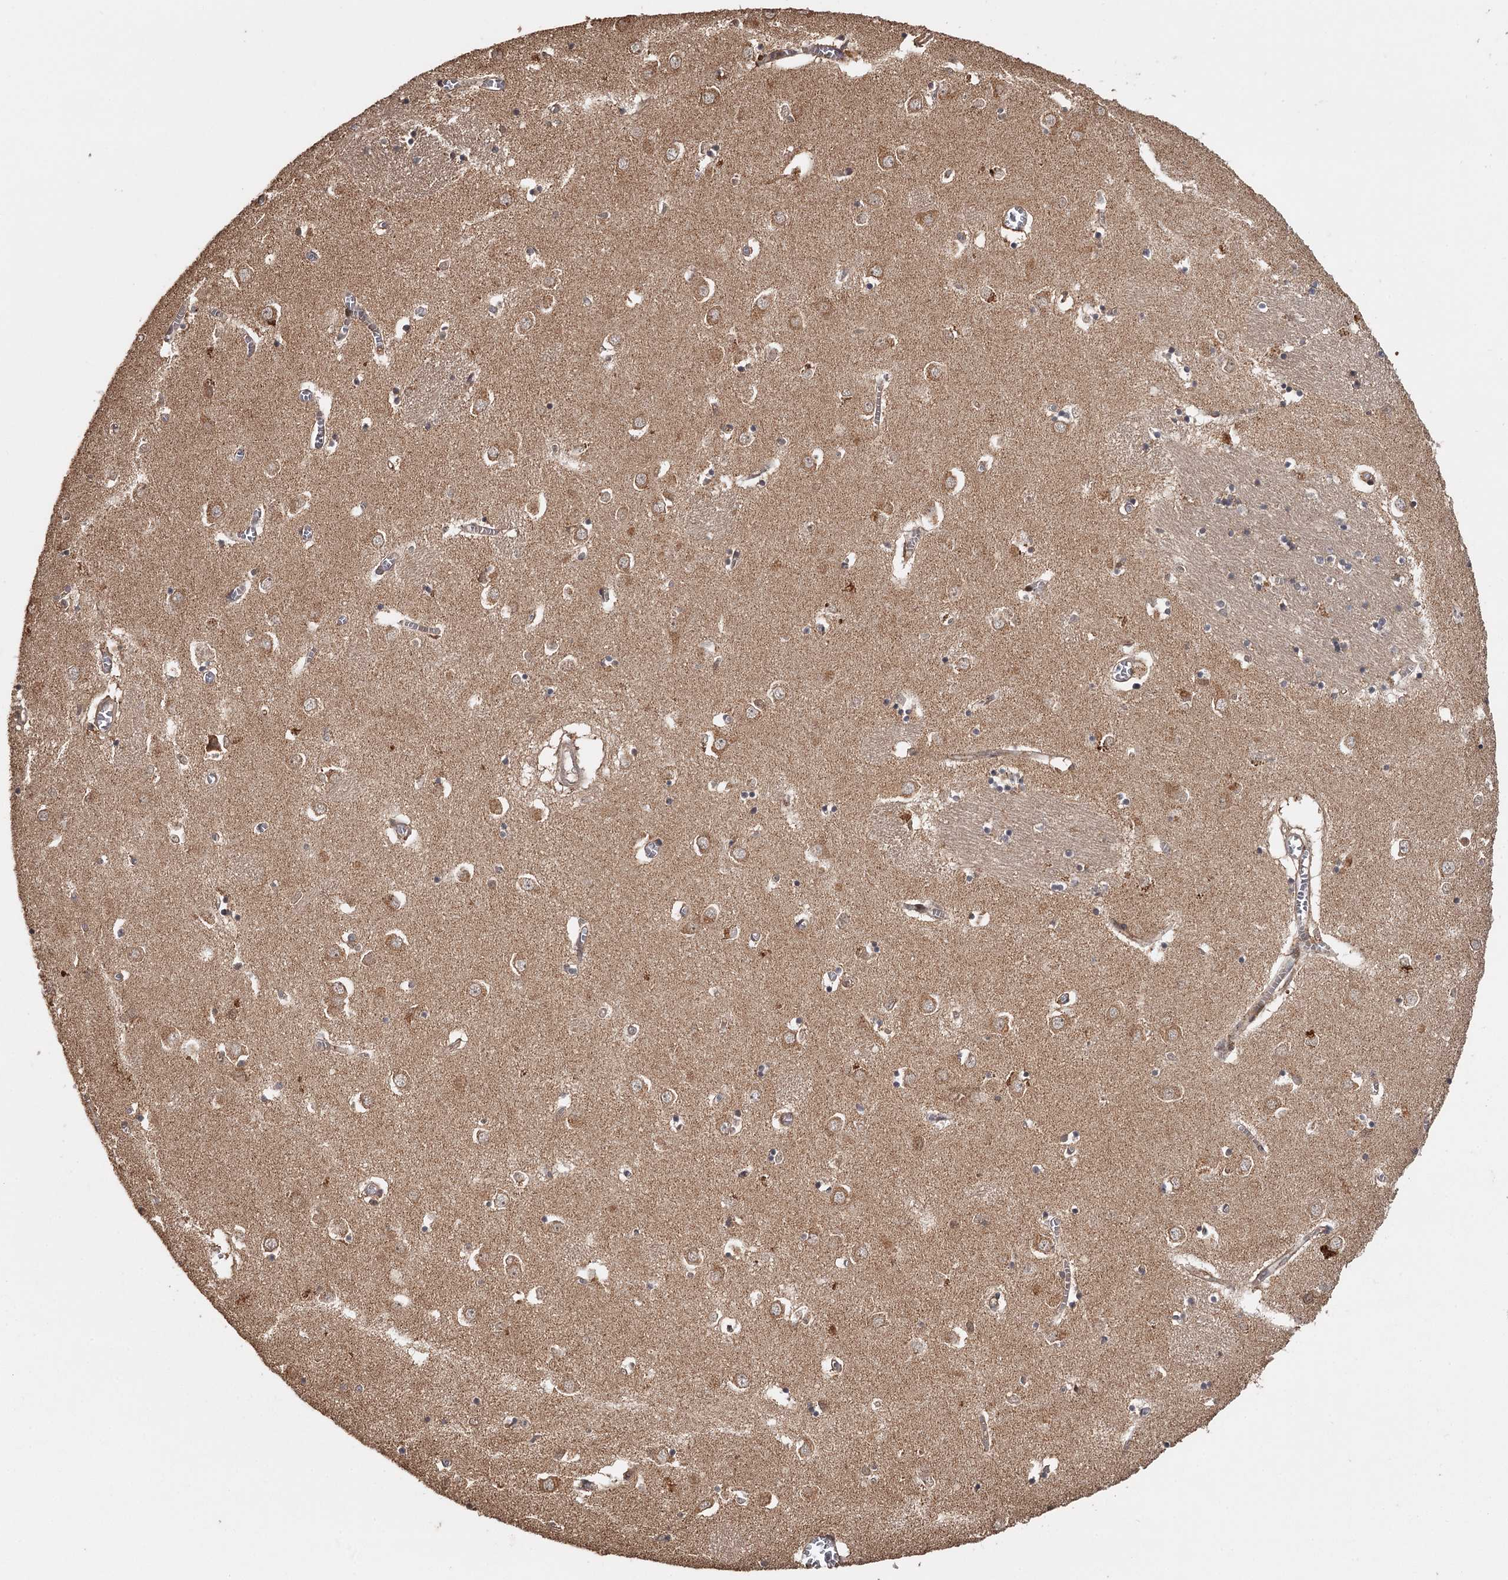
{"staining": {"intensity": "moderate", "quantity": "<25%", "location": "cytoplasmic/membranous"}, "tissue": "caudate", "cell_type": "Glial cells", "image_type": "normal", "snomed": [{"axis": "morphology", "description": "Normal tissue, NOS"}, {"axis": "topography", "description": "Lateral ventricle wall"}], "caption": "Protein expression analysis of normal caudate reveals moderate cytoplasmic/membranous staining in approximately <25% of glial cells.", "gene": "FAXC", "patient": {"sex": "male", "age": 70}}